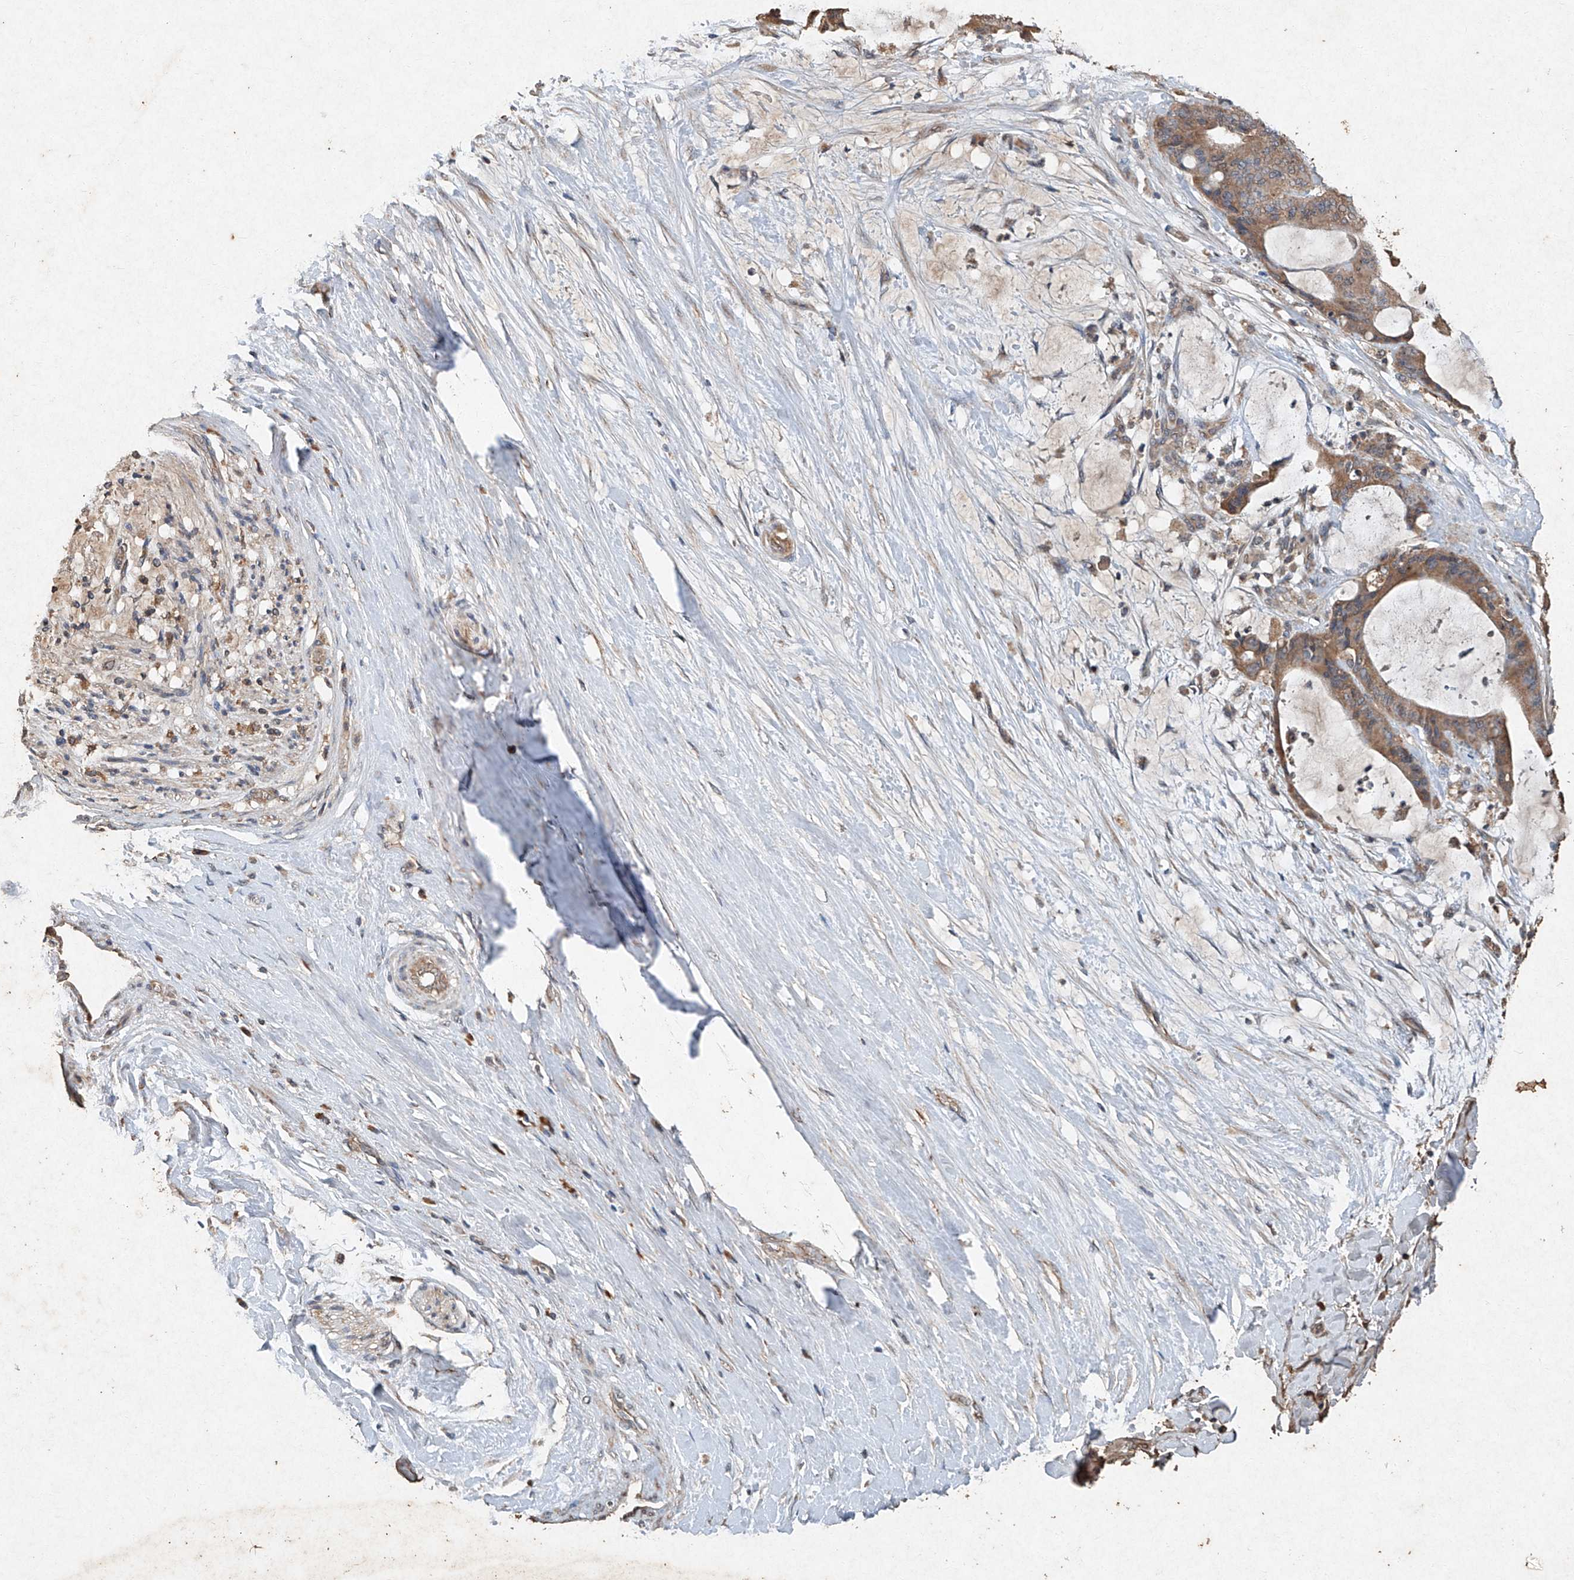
{"staining": {"intensity": "moderate", "quantity": ">75%", "location": "cytoplasmic/membranous"}, "tissue": "liver cancer", "cell_type": "Tumor cells", "image_type": "cancer", "snomed": [{"axis": "morphology", "description": "Cholangiocarcinoma"}, {"axis": "topography", "description": "Liver"}], "caption": "A brown stain labels moderate cytoplasmic/membranous staining of a protein in cholangiocarcinoma (liver) tumor cells.", "gene": "STK3", "patient": {"sex": "female", "age": 73}}